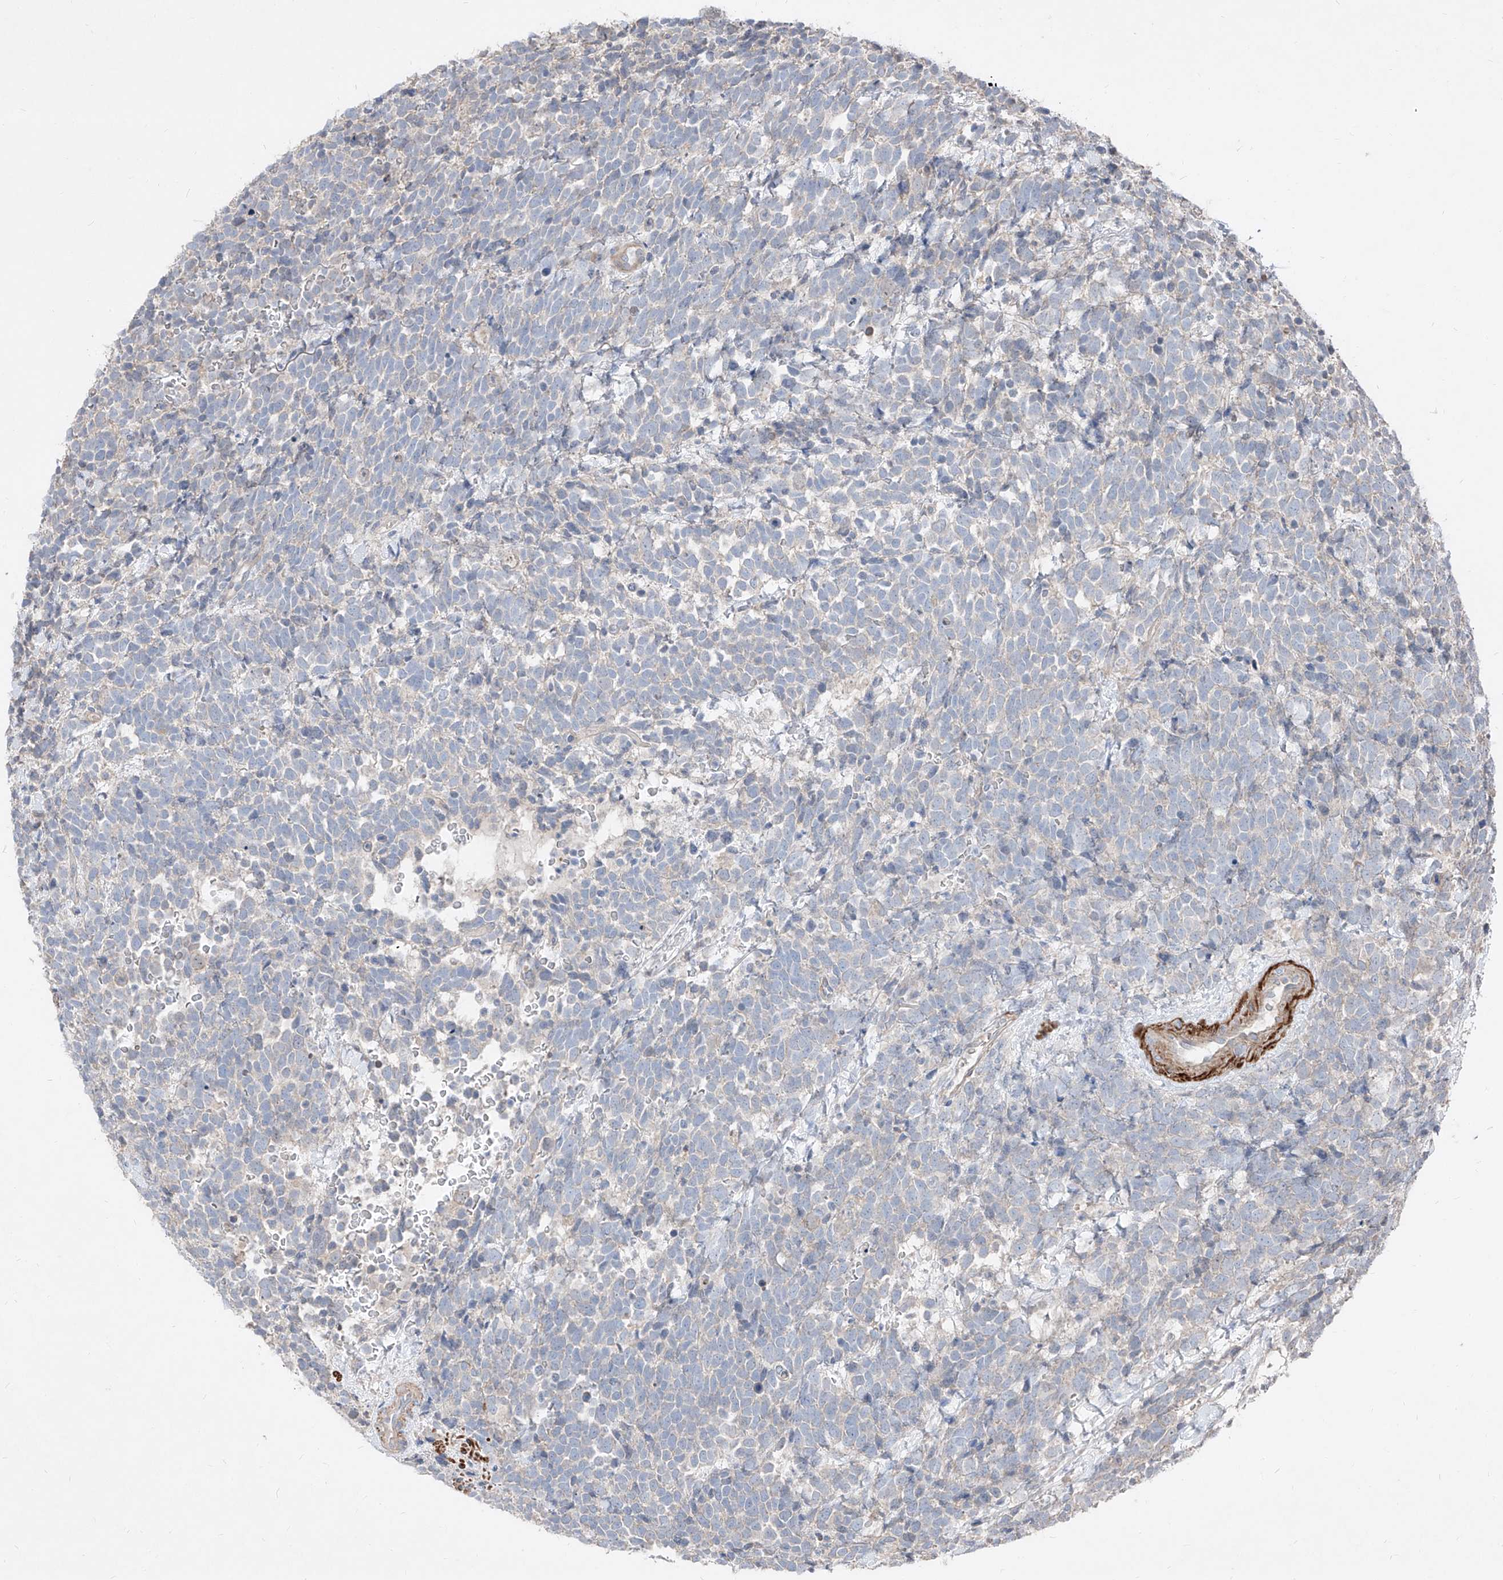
{"staining": {"intensity": "negative", "quantity": "none", "location": "none"}, "tissue": "urothelial cancer", "cell_type": "Tumor cells", "image_type": "cancer", "snomed": [{"axis": "morphology", "description": "Urothelial carcinoma, High grade"}, {"axis": "topography", "description": "Urinary bladder"}], "caption": "Urothelial carcinoma (high-grade) stained for a protein using immunohistochemistry (IHC) shows no staining tumor cells.", "gene": "UFD1", "patient": {"sex": "female", "age": 82}}